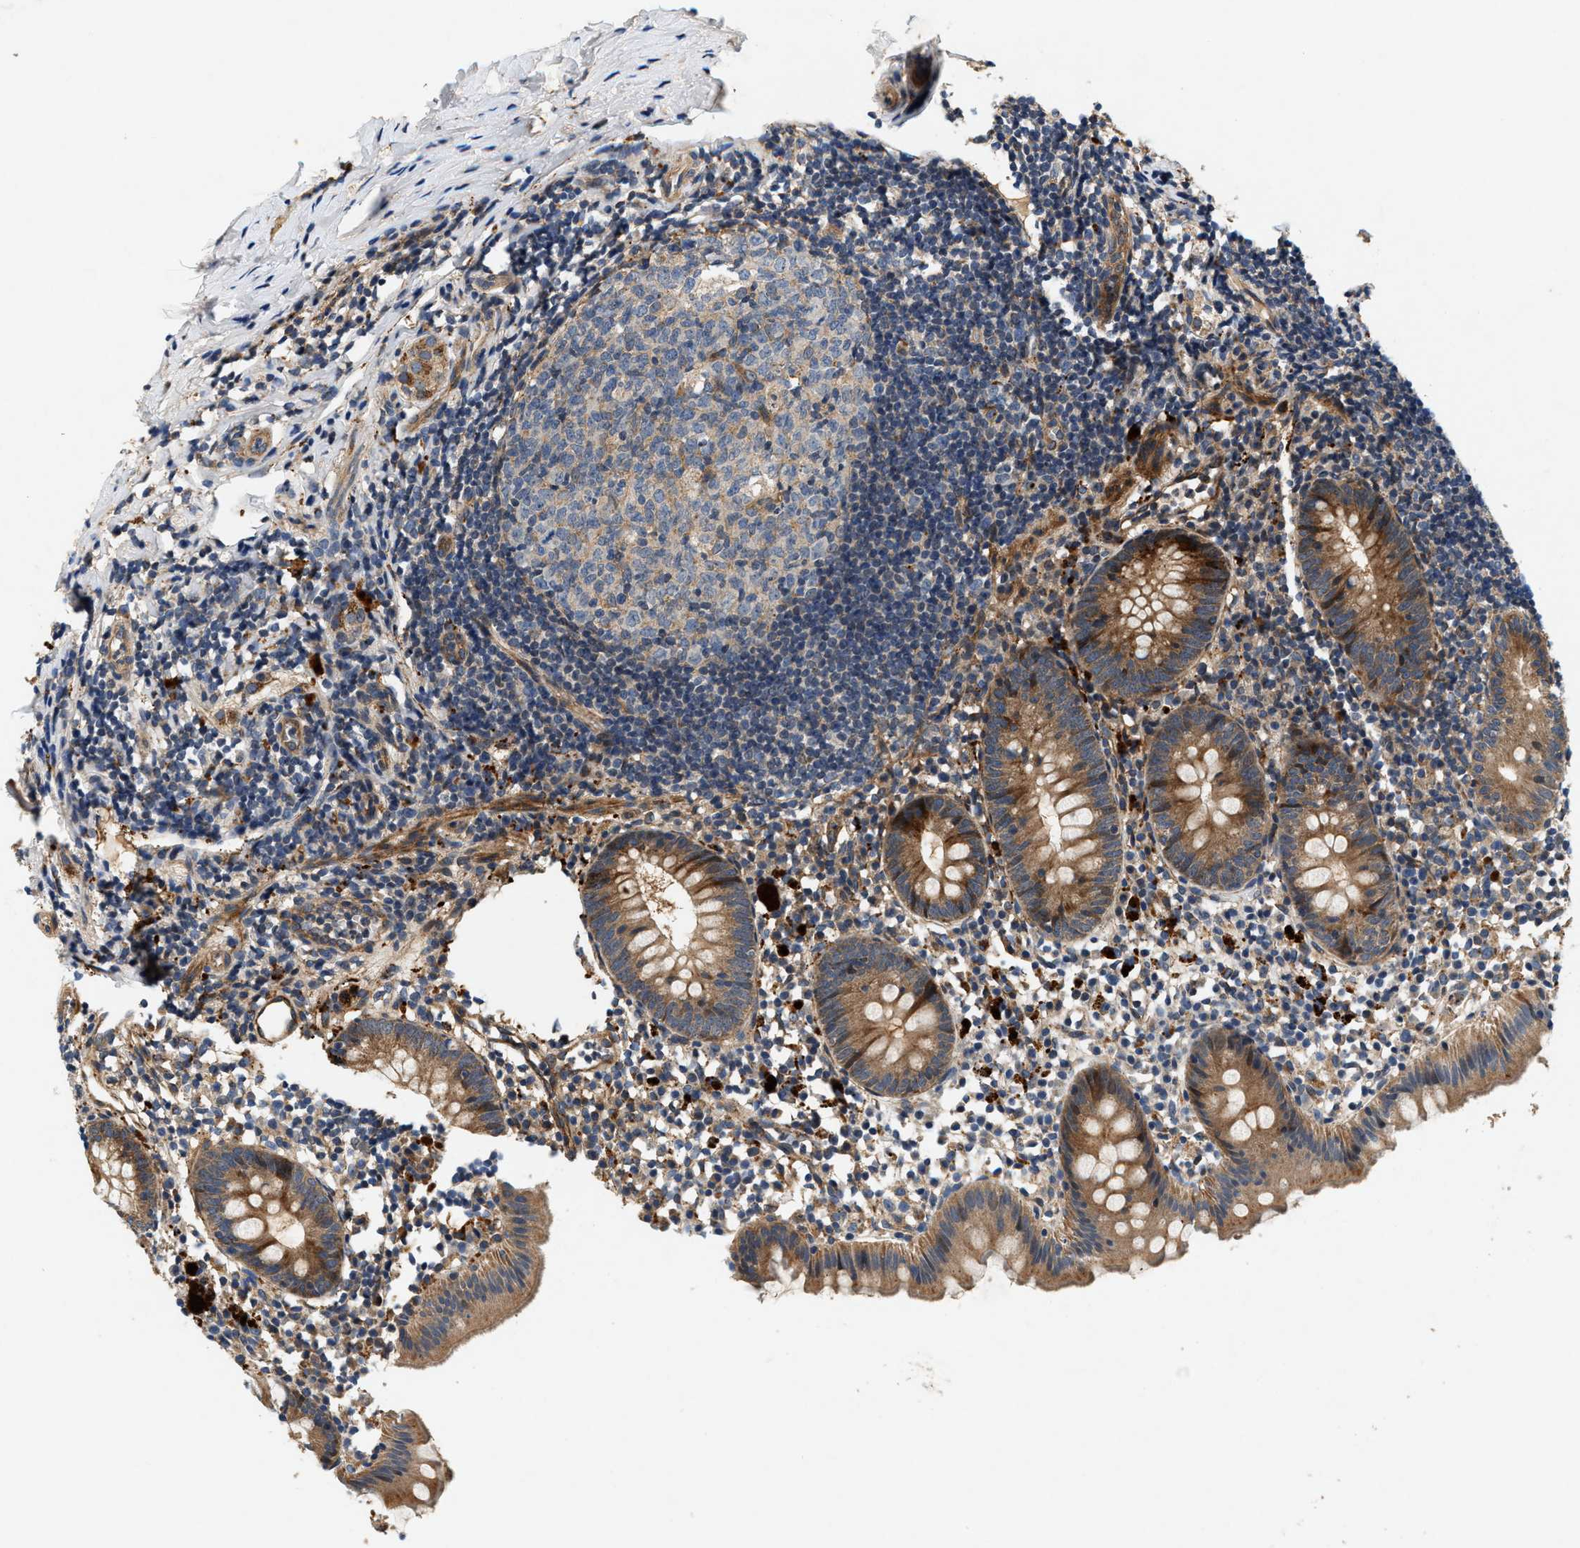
{"staining": {"intensity": "moderate", "quantity": ">75%", "location": "cytoplasmic/membranous"}, "tissue": "appendix", "cell_type": "Glandular cells", "image_type": "normal", "snomed": [{"axis": "morphology", "description": "Normal tissue, NOS"}, {"axis": "topography", "description": "Appendix"}], "caption": "Protein staining reveals moderate cytoplasmic/membranous expression in approximately >75% of glandular cells in normal appendix.", "gene": "DUSP10", "patient": {"sex": "female", "age": 20}}